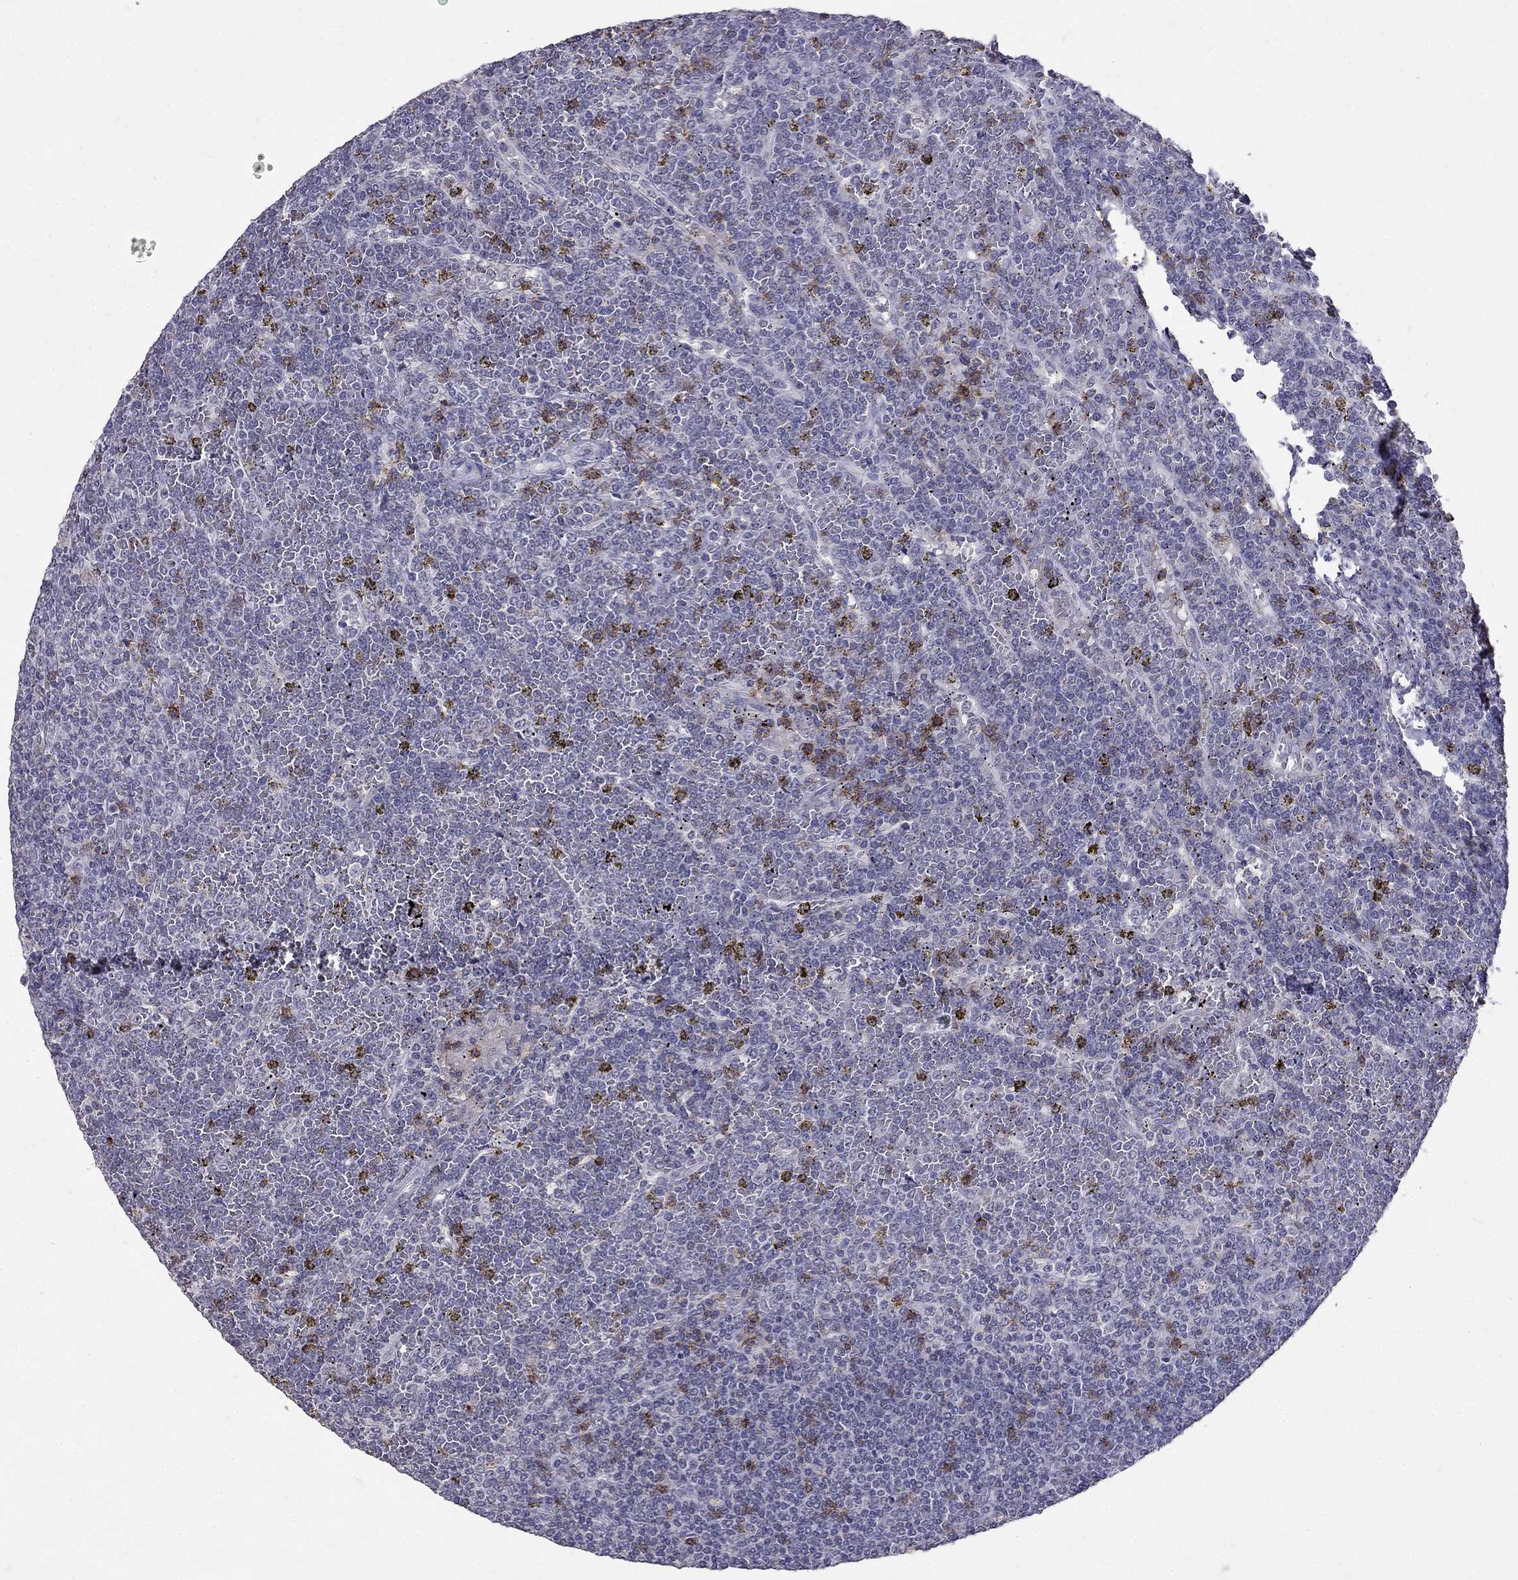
{"staining": {"intensity": "negative", "quantity": "none", "location": "none"}, "tissue": "lymphoma", "cell_type": "Tumor cells", "image_type": "cancer", "snomed": [{"axis": "morphology", "description": "Malignant lymphoma, non-Hodgkin's type, Low grade"}, {"axis": "topography", "description": "Spleen"}], "caption": "The immunohistochemistry histopathology image has no significant staining in tumor cells of lymphoma tissue.", "gene": "CD8B", "patient": {"sex": "female", "age": 19}}